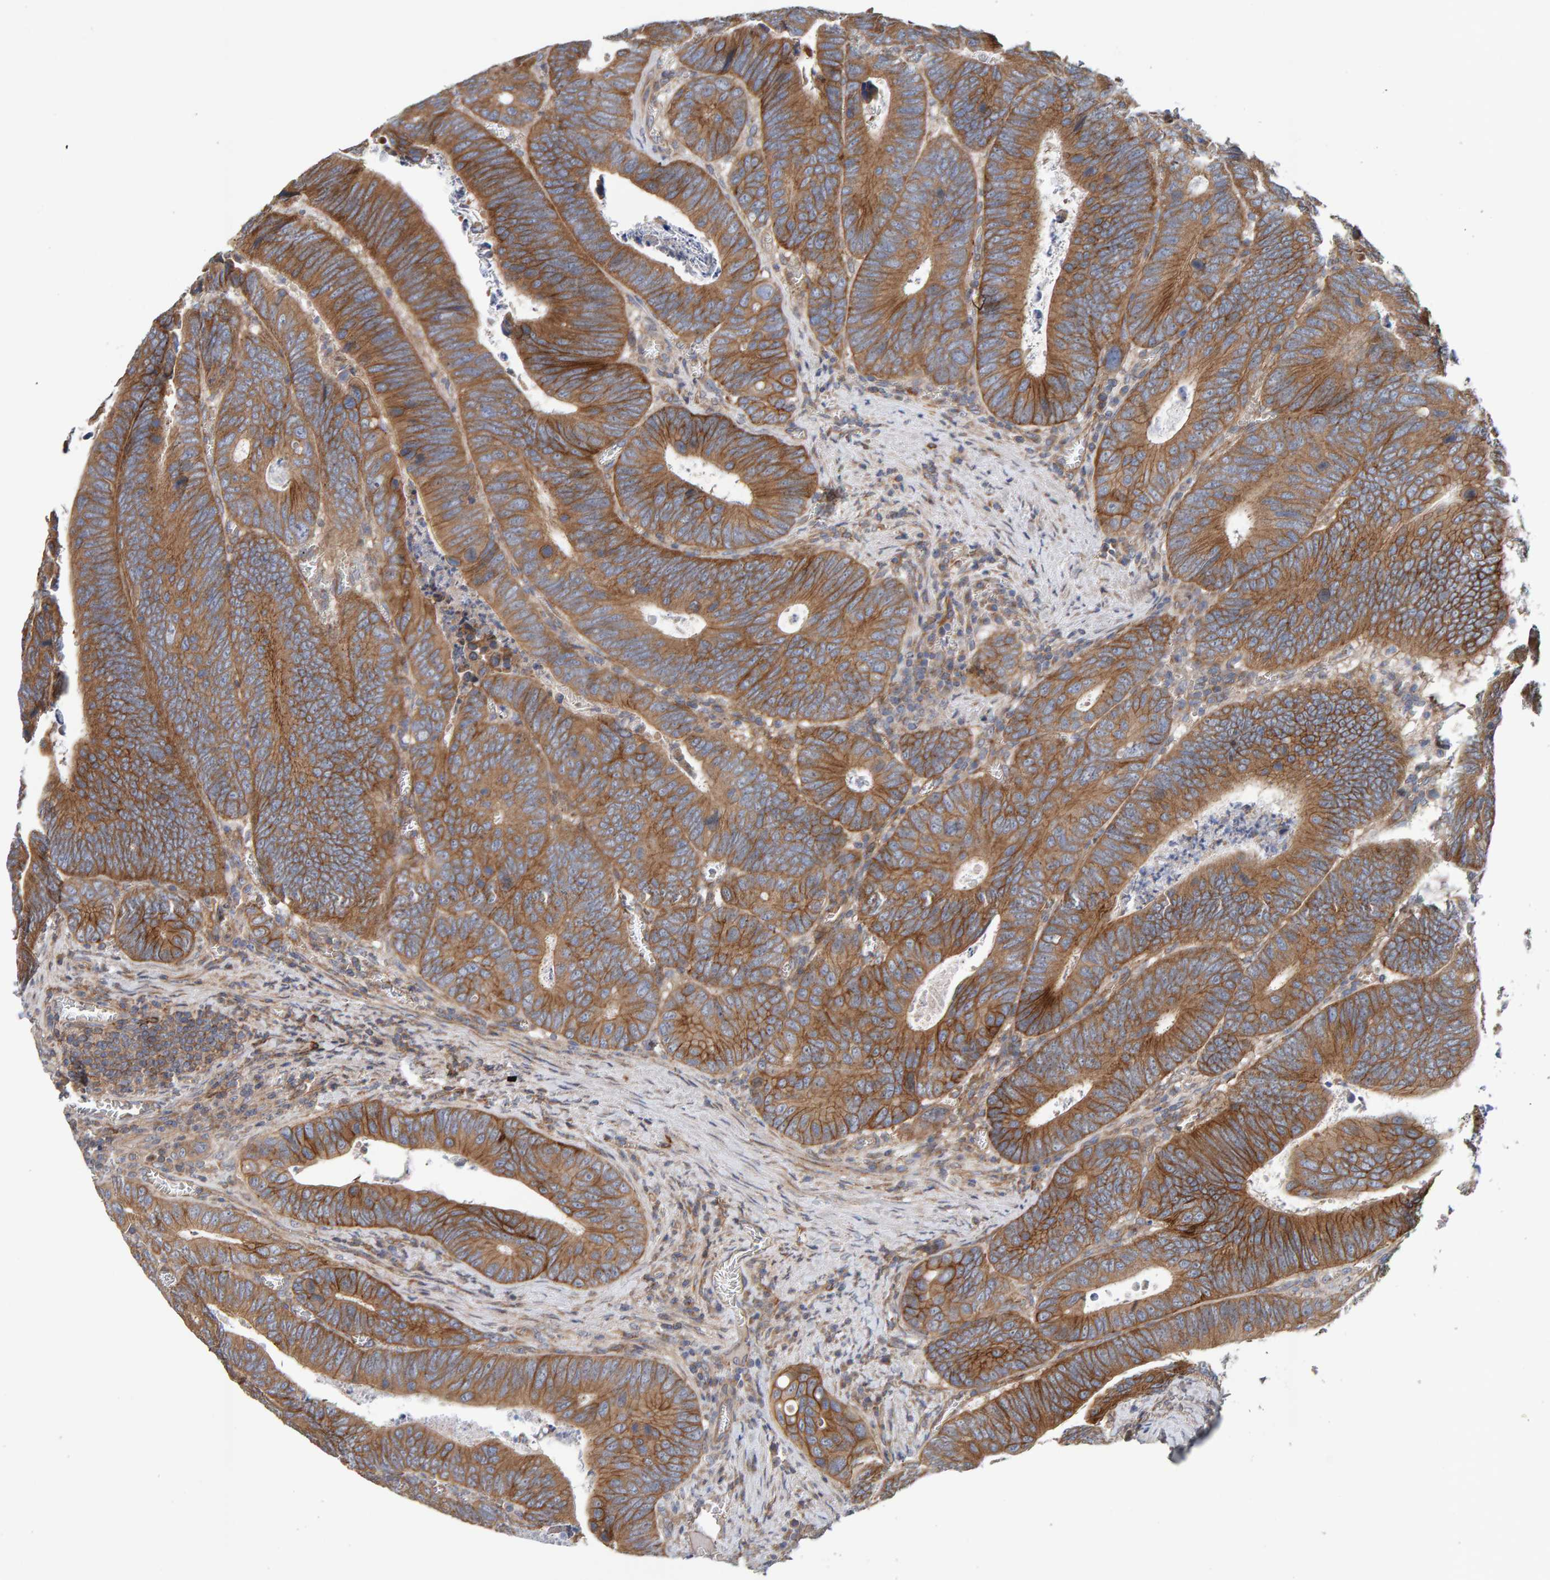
{"staining": {"intensity": "moderate", "quantity": ">75%", "location": "cytoplasmic/membranous"}, "tissue": "colorectal cancer", "cell_type": "Tumor cells", "image_type": "cancer", "snomed": [{"axis": "morphology", "description": "Inflammation, NOS"}, {"axis": "morphology", "description": "Adenocarcinoma, NOS"}, {"axis": "topography", "description": "Colon"}], "caption": "There is medium levels of moderate cytoplasmic/membranous expression in tumor cells of colorectal adenocarcinoma, as demonstrated by immunohistochemical staining (brown color).", "gene": "RGP1", "patient": {"sex": "male", "age": 72}}